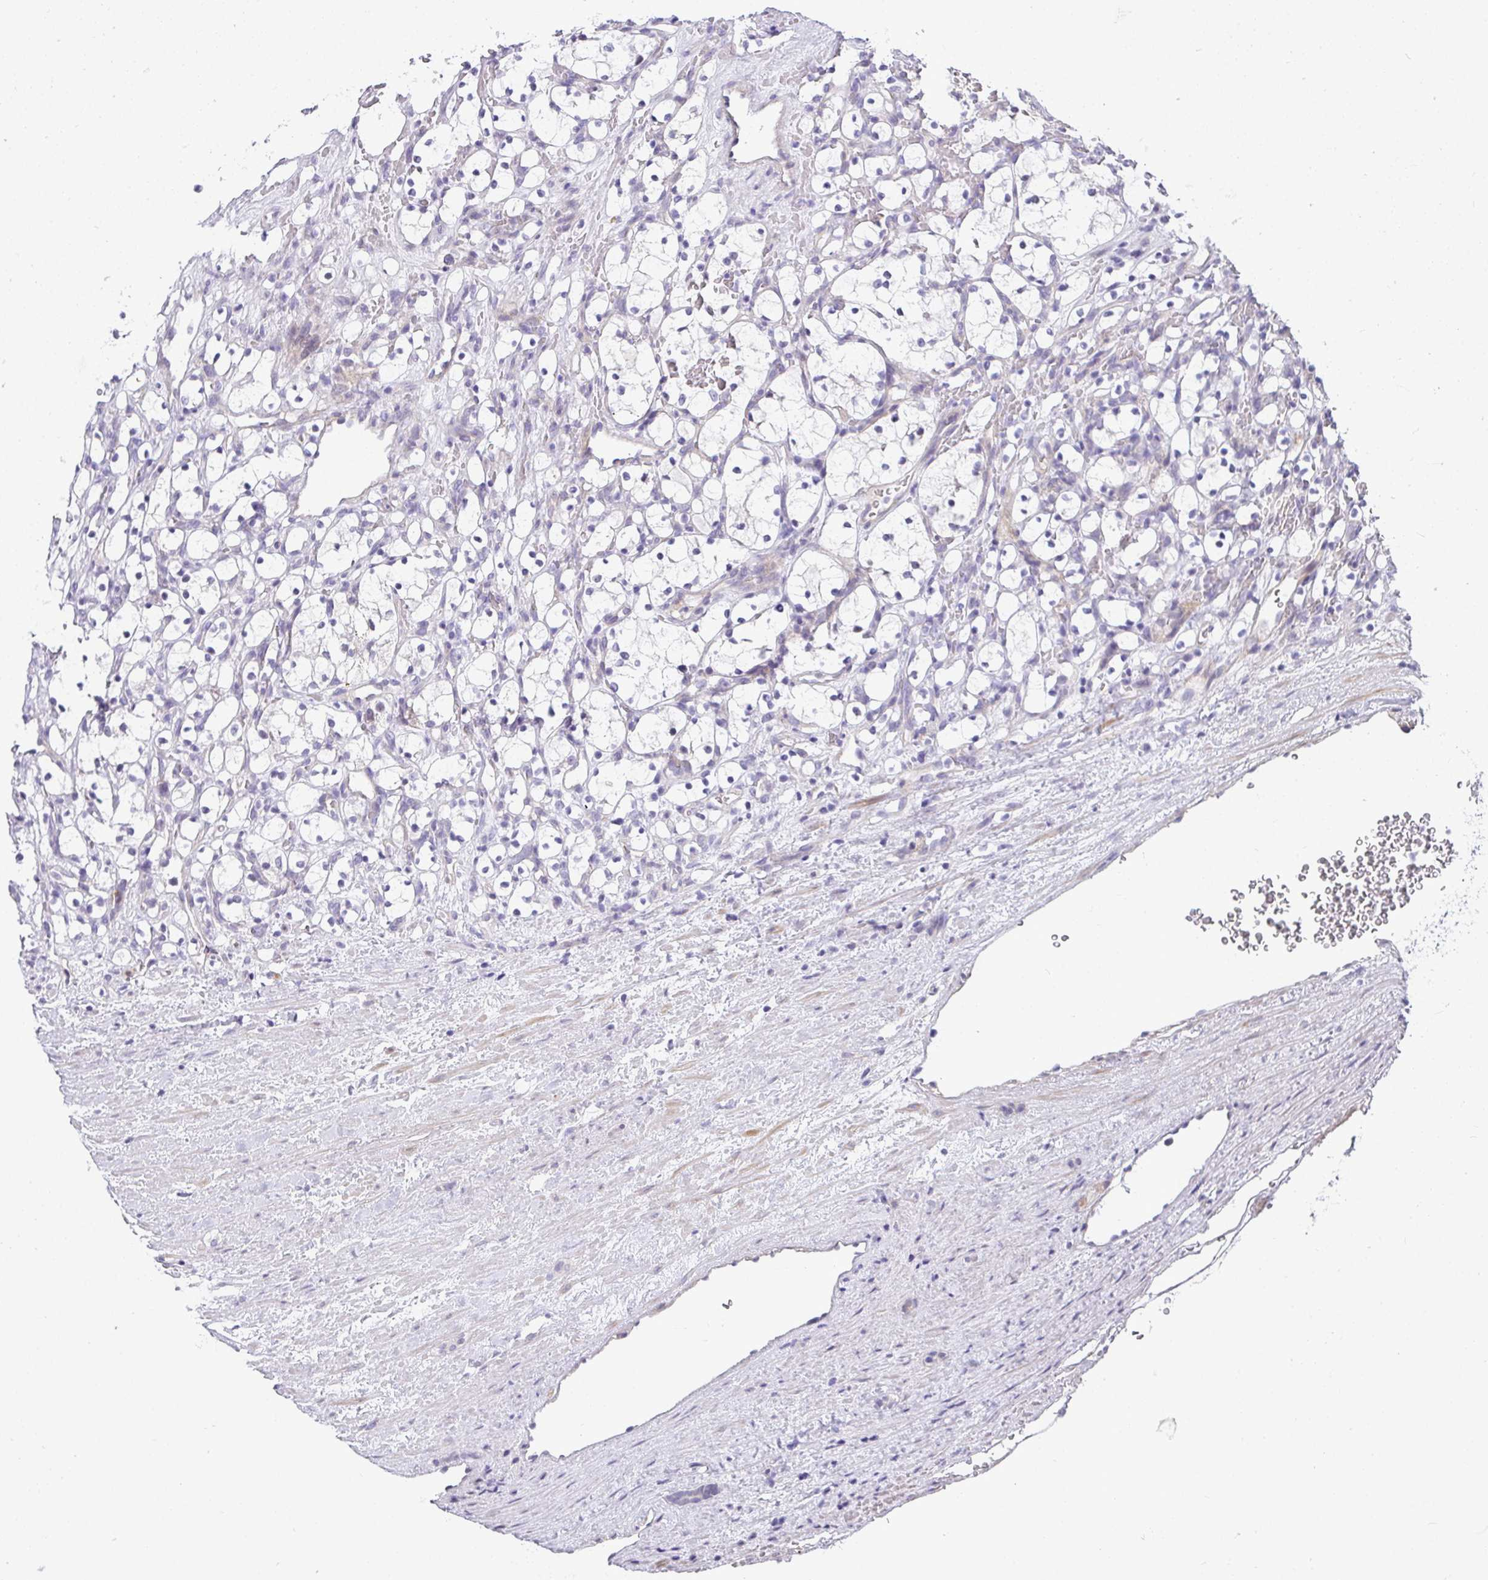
{"staining": {"intensity": "negative", "quantity": "none", "location": "none"}, "tissue": "renal cancer", "cell_type": "Tumor cells", "image_type": "cancer", "snomed": [{"axis": "morphology", "description": "Adenocarcinoma, NOS"}, {"axis": "topography", "description": "Kidney"}], "caption": "Immunohistochemical staining of human renal cancer (adenocarcinoma) exhibits no significant staining in tumor cells. (Stains: DAB IHC with hematoxylin counter stain, Microscopy: brightfield microscopy at high magnification).", "gene": "AK5", "patient": {"sex": "female", "age": 69}}